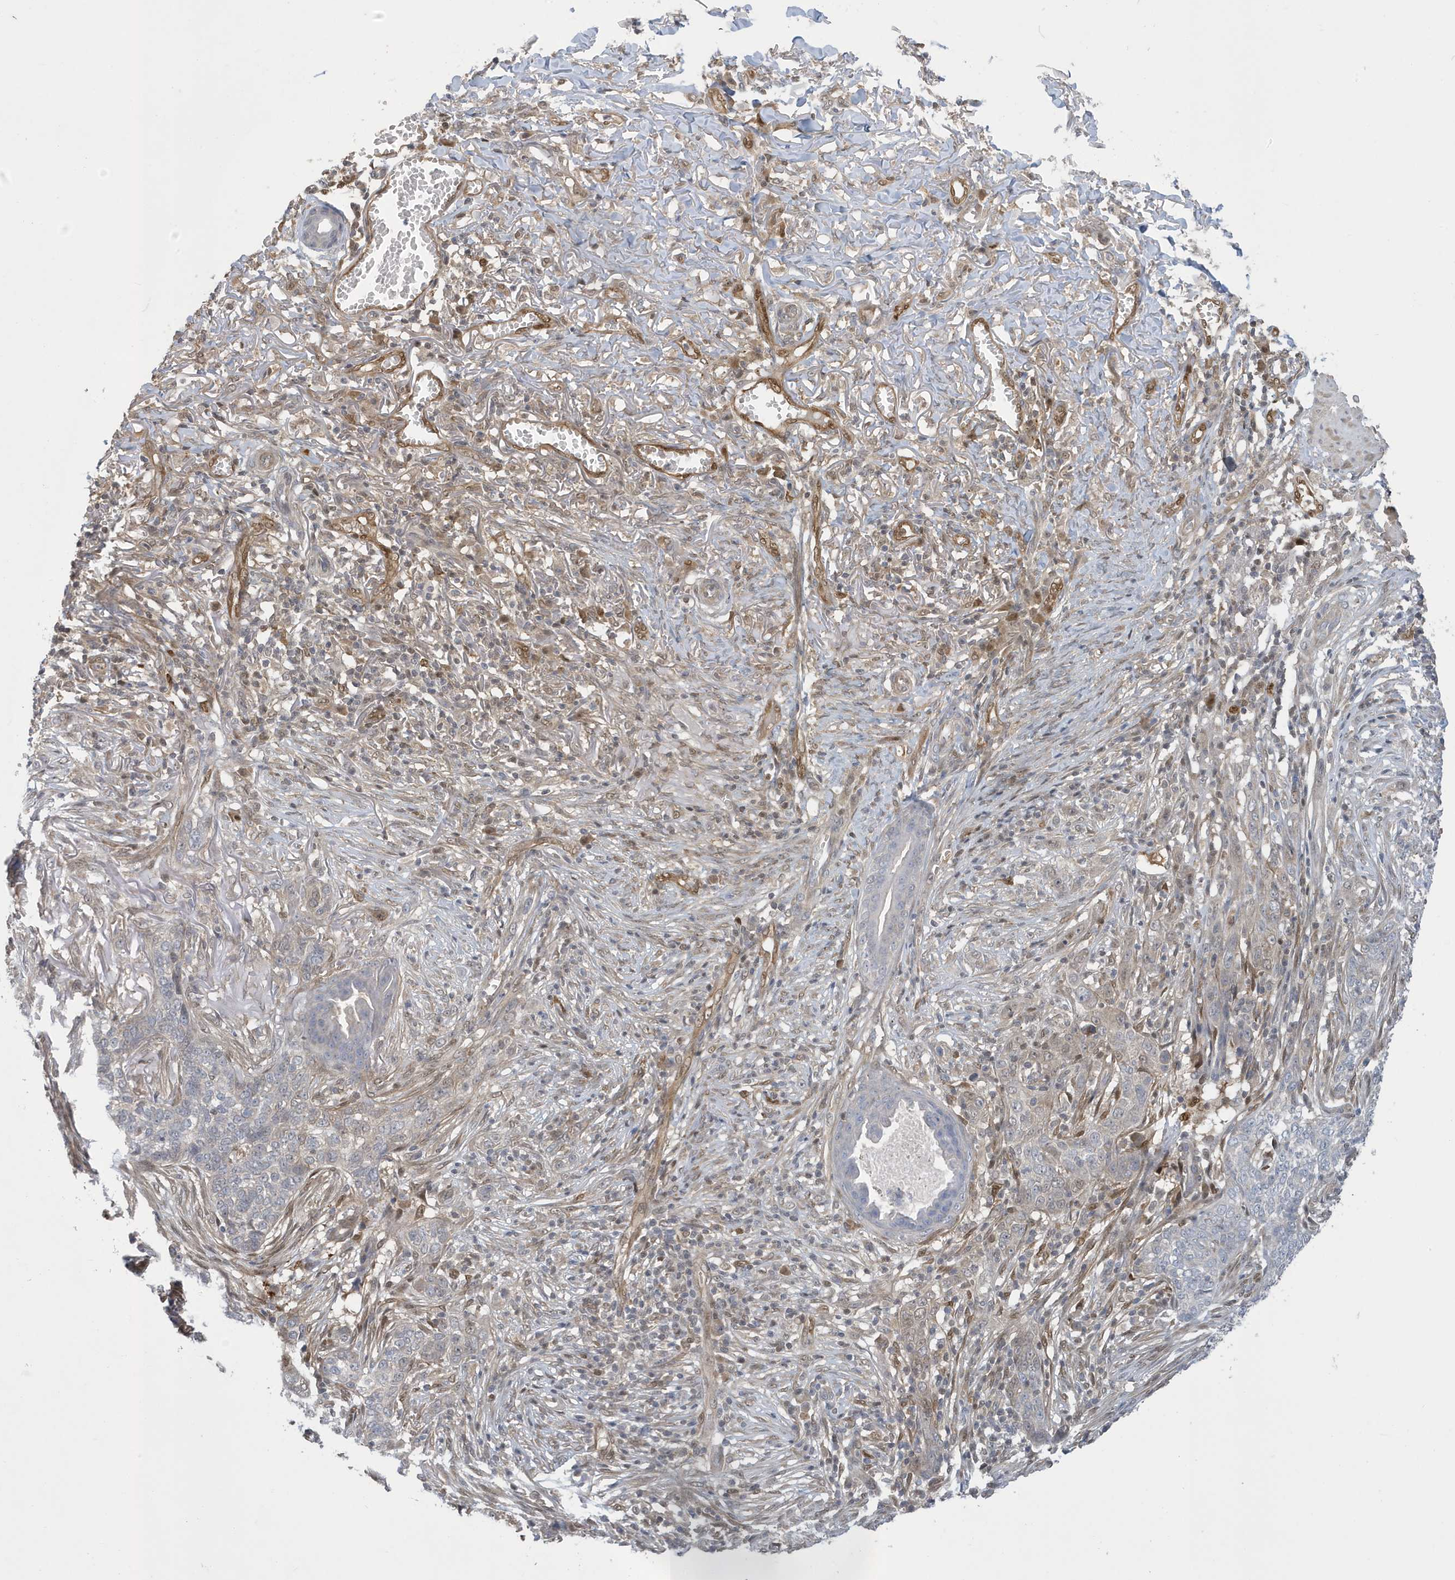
{"staining": {"intensity": "negative", "quantity": "none", "location": "none"}, "tissue": "skin cancer", "cell_type": "Tumor cells", "image_type": "cancer", "snomed": [{"axis": "morphology", "description": "Basal cell carcinoma"}, {"axis": "topography", "description": "Skin"}], "caption": "Protein analysis of basal cell carcinoma (skin) reveals no significant staining in tumor cells.", "gene": "NCOA7", "patient": {"sex": "male", "age": 85}}